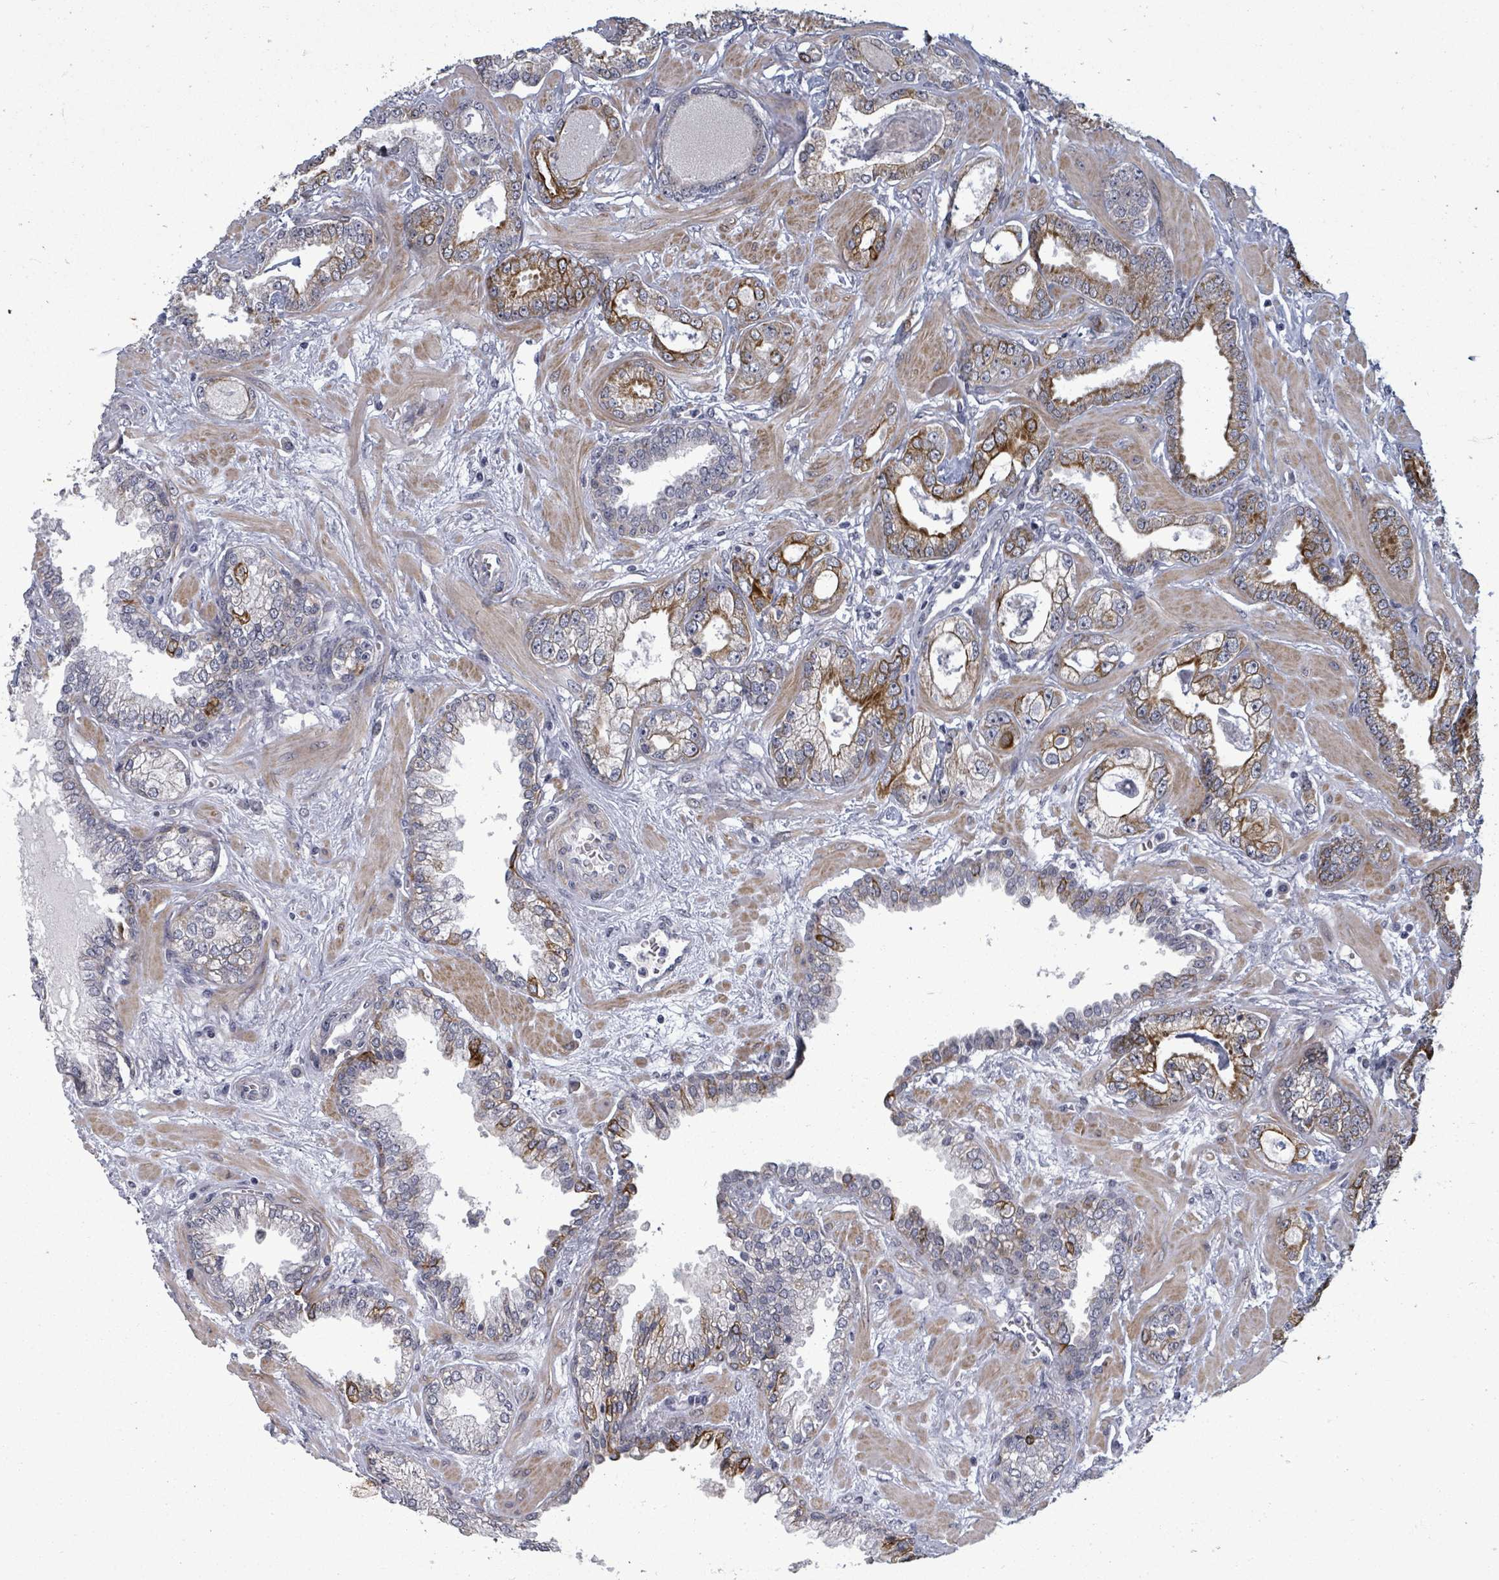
{"staining": {"intensity": "strong", "quantity": "<25%", "location": "cytoplasmic/membranous"}, "tissue": "prostate cancer", "cell_type": "Tumor cells", "image_type": "cancer", "snomed": [{"axis": "morphology", "description": "Adenocarcinoma, Low grade"}, {"axis": "topography", "description": "Prostate"}], "caption": "This histopathology image displays IHC staining of prostate cancer (low-grade adenocarcinoma), with medium strong cytoplasmic/membranous staining in approximately <25% of tumor cells.", "gene": "PTPN20", "patient": {"sex": "male", "age": 60}}